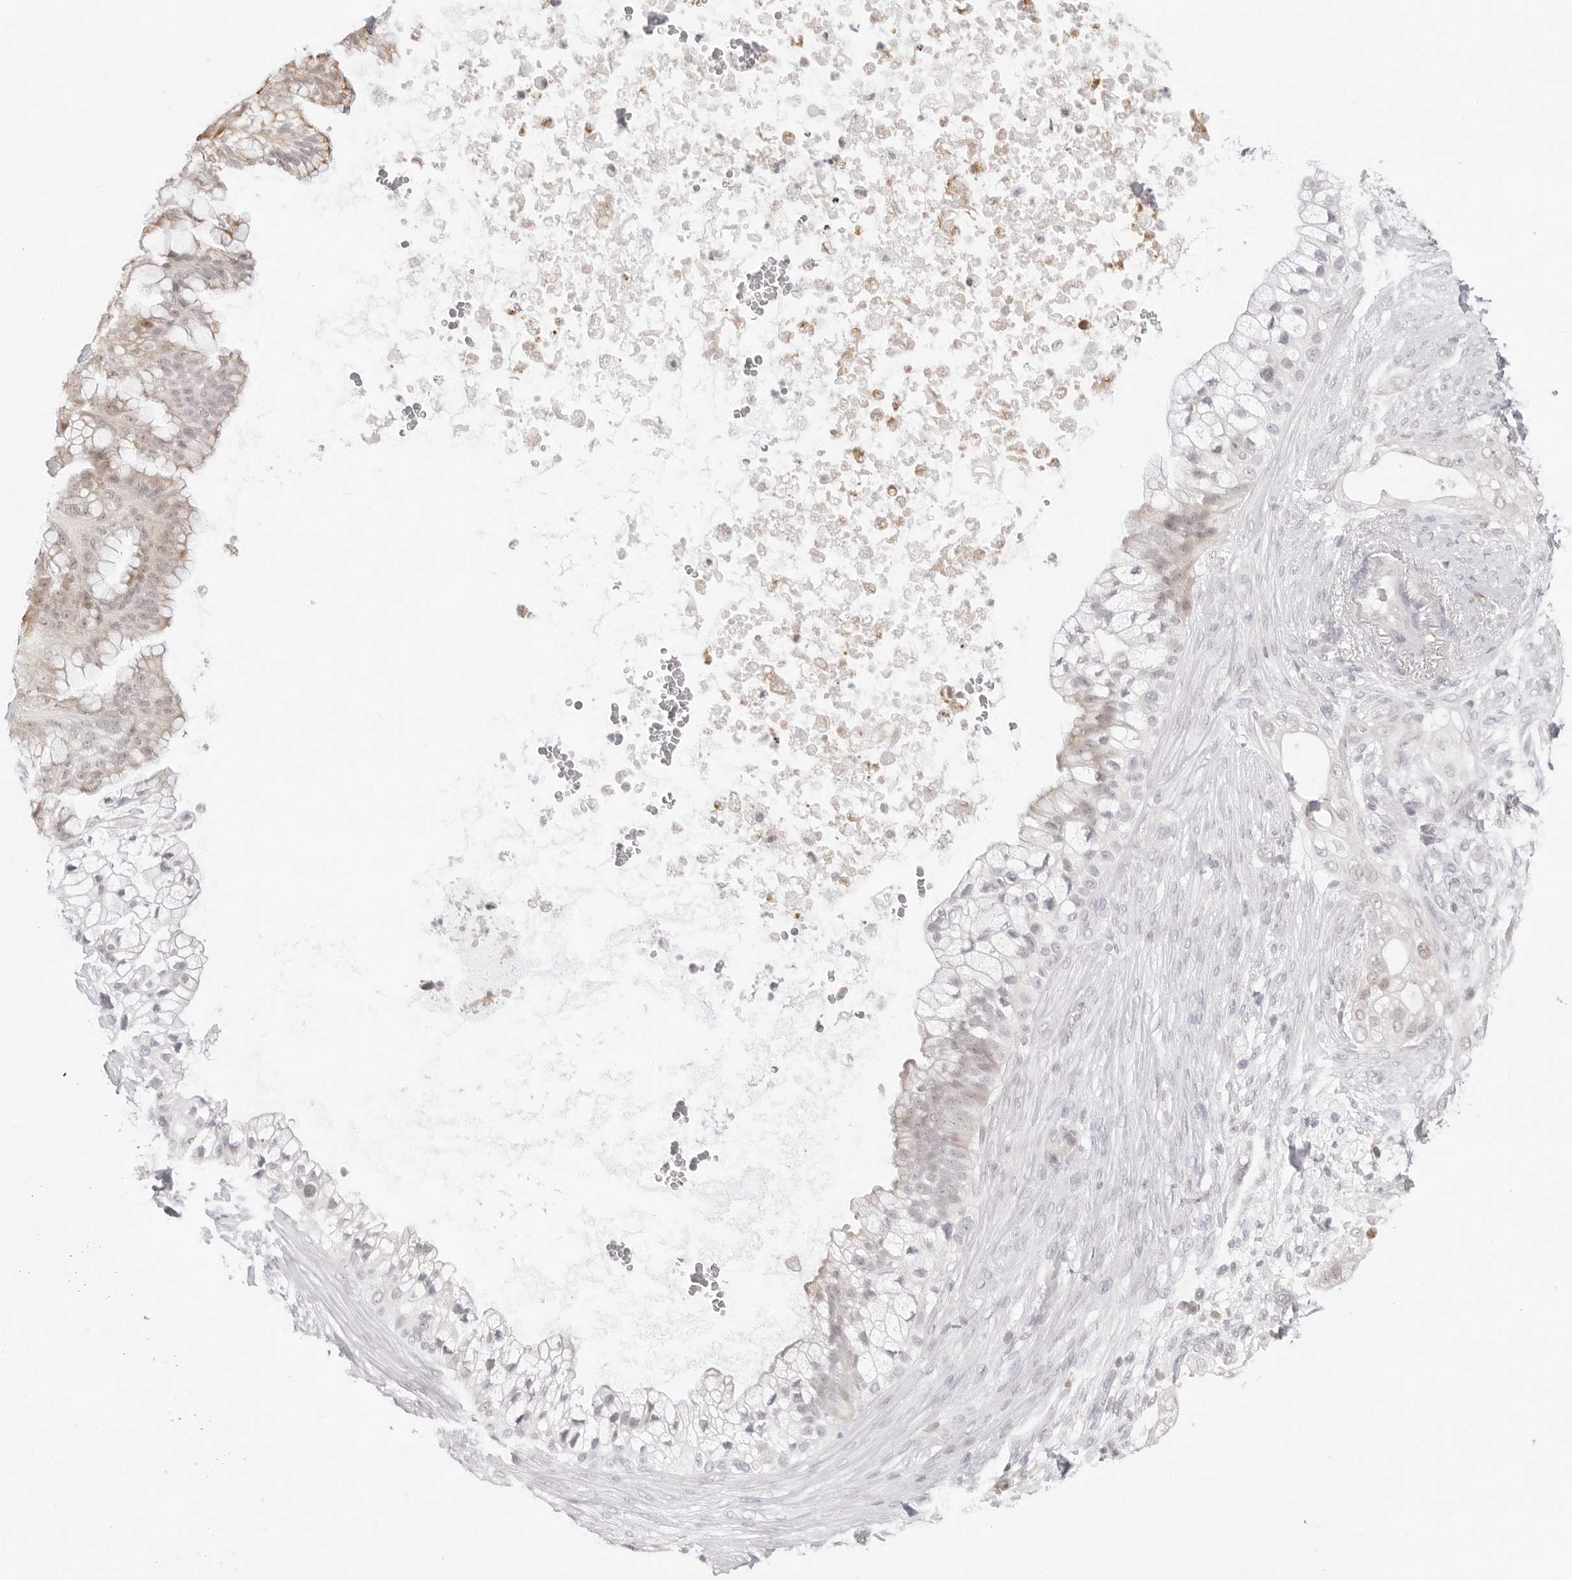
{"staining": {"intensity": "weak", "quantity": "25%-75%", "location": "cytoplasmic/membranous"}, "tissue": "pancreatic cancer", "cell_type": "Tumor cells", "image_type": "cancer", "snomed": [{"axis": "morphology", "description": "Adenocarcinoma, NOS"}, {"axis": "topography", "description": "Pancreas"}], "caption": "Human adenocarcinoma (pancreatic) stained with a protein marker exhibits weak staining in tumor cells.", "gene": "FDPS", "patient": {"sex": "male", "age": 53}}